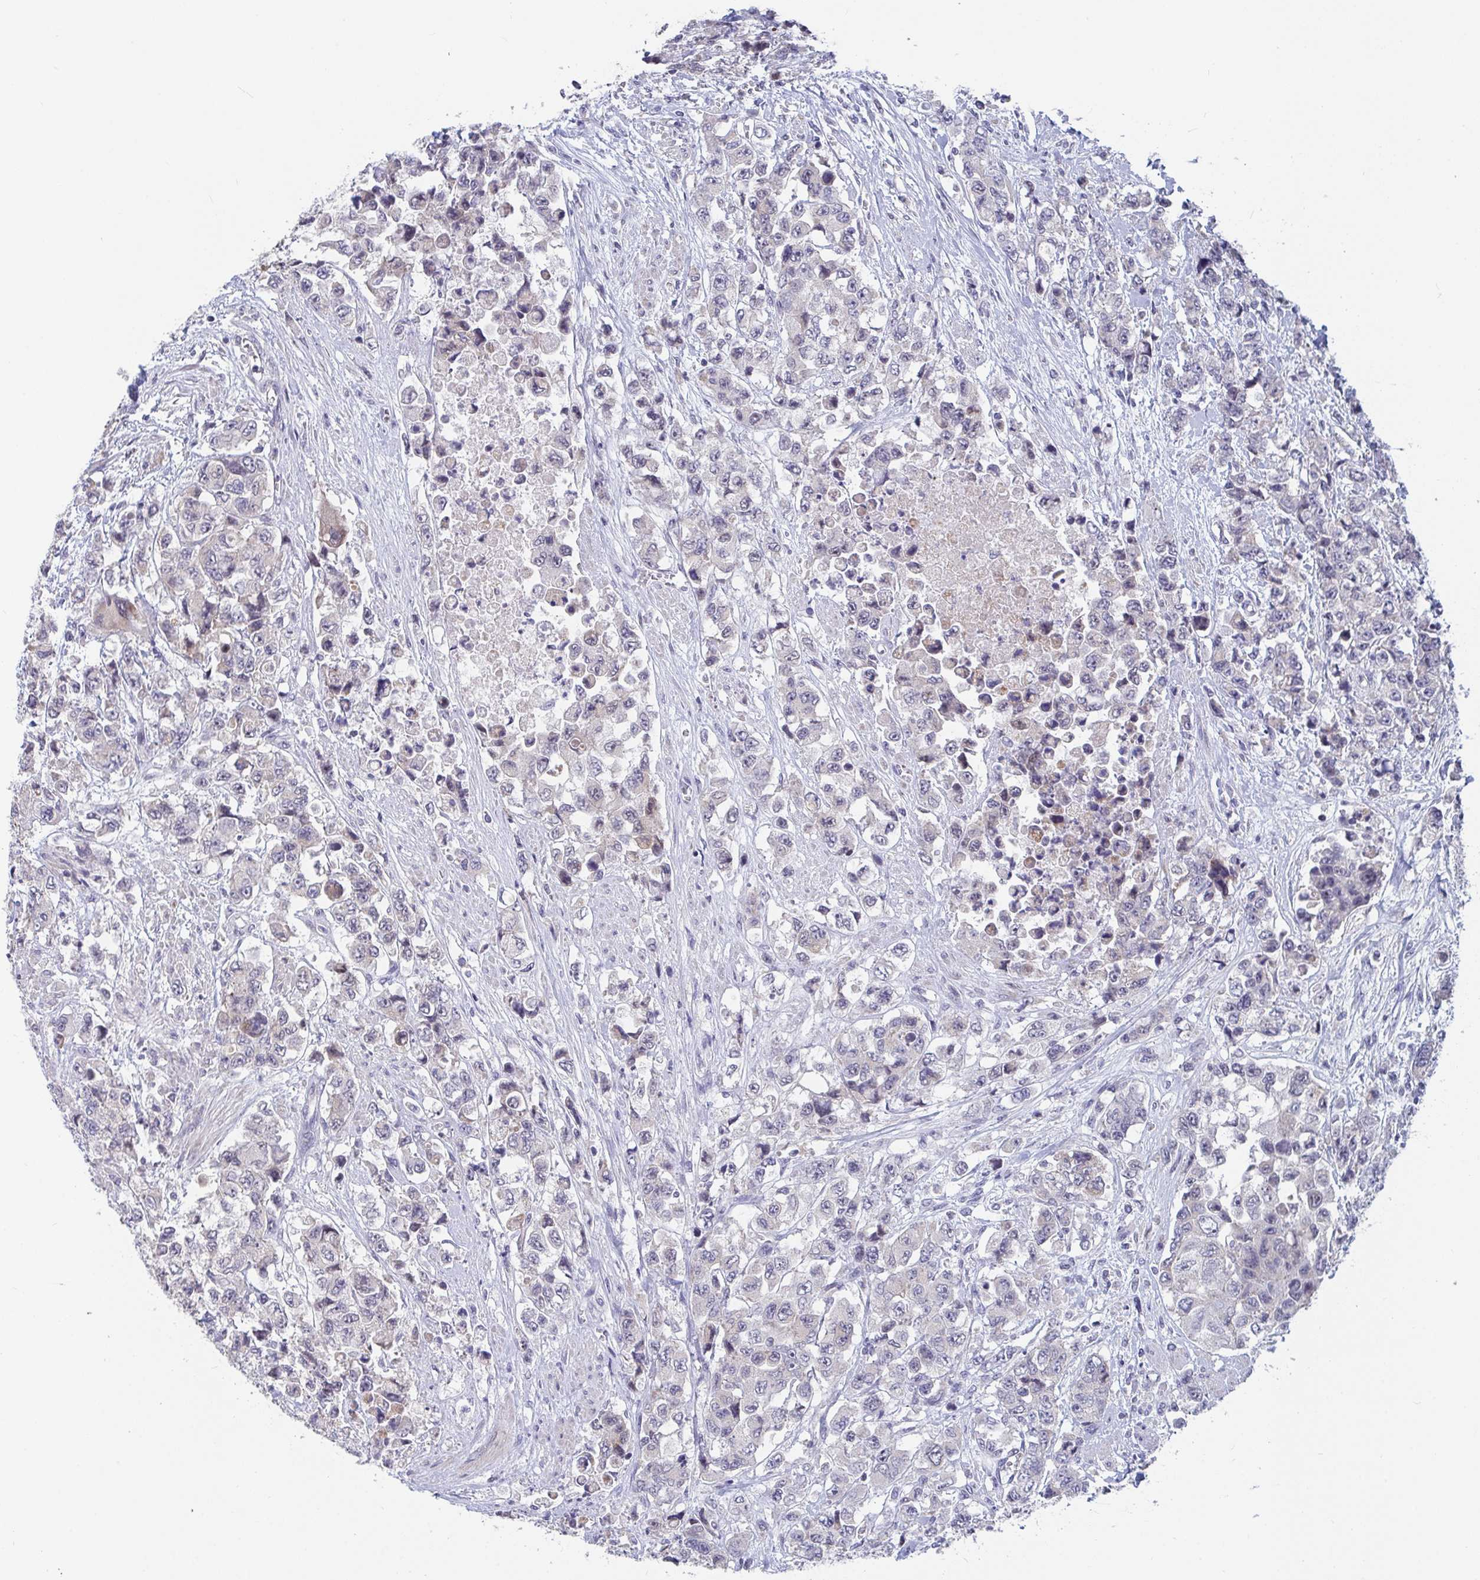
{"staining": {"intensity": "negative", "quantity": "none", "location": "none"}, "tissue": "urothelial cancer", "cell_type": "Tumor cells", "image_type": "cancer", "snomed": [{"axis": "morphology", "description": "Urothelial carcinoma, High grade"}, {"axis": "topography", "description": "Urinary bladder"}], "caption": "A high-resolution photomicrograph shows IHC staining of urothelial cancer, which displays no significant positivity in tumor cells.", "gene": "FAM156B", "patient": {"sex": "female", "age": 78}}